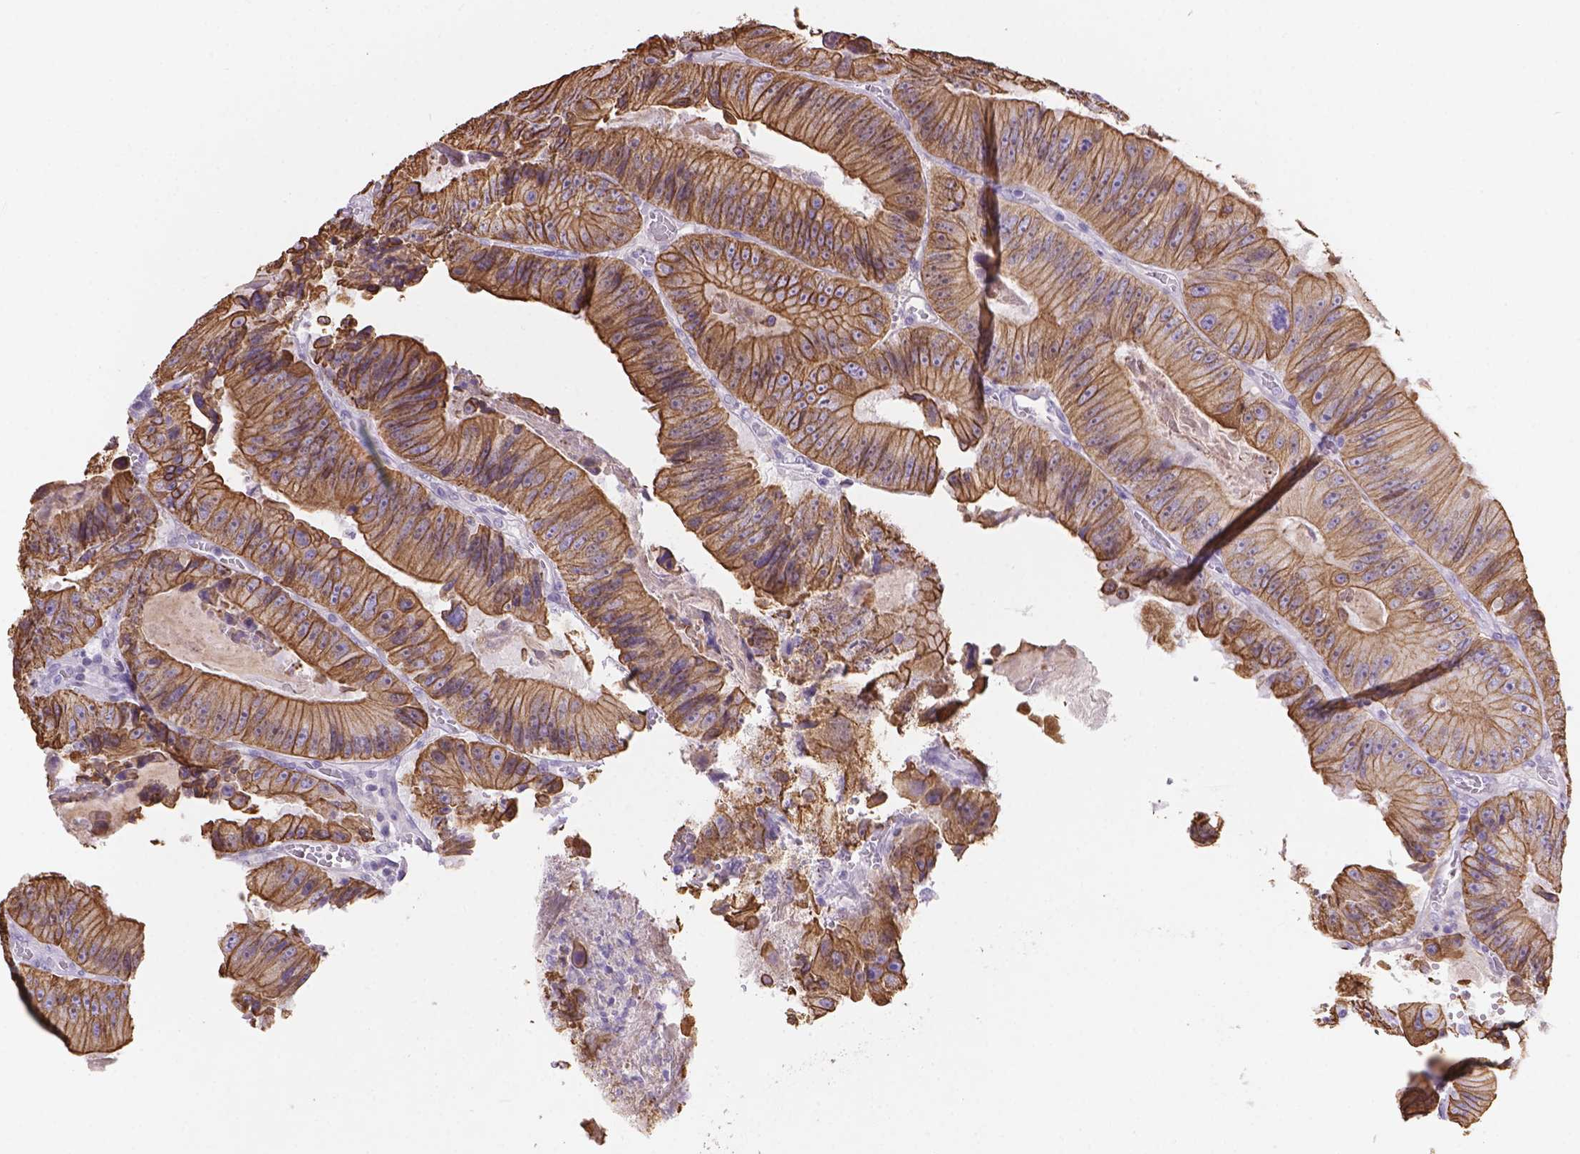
{"staining": {"intensity": "moderate", "quantity": ">75%", "location": "cytoplasmic/membranous"}, "tissue": "colorectal cancer", "cell_type": "Tumor cells", "image_type": "cancer", "snomed": [{"axis": "morphology", "description": "Adenocarcinoma, NOS"}, {"axis": "topography", "description": "Colon"}], "caption": "DAB immunohistochemical staining of colorectal adenocarcinoma shows moderate cytoplasmic/membranous protein positivity in about >75% of tumor cells. (Brightfield microscopy of DAB IHC at high magnification).", "gene": "DMWD", "patient": {"sex": "female", "age": 86}}